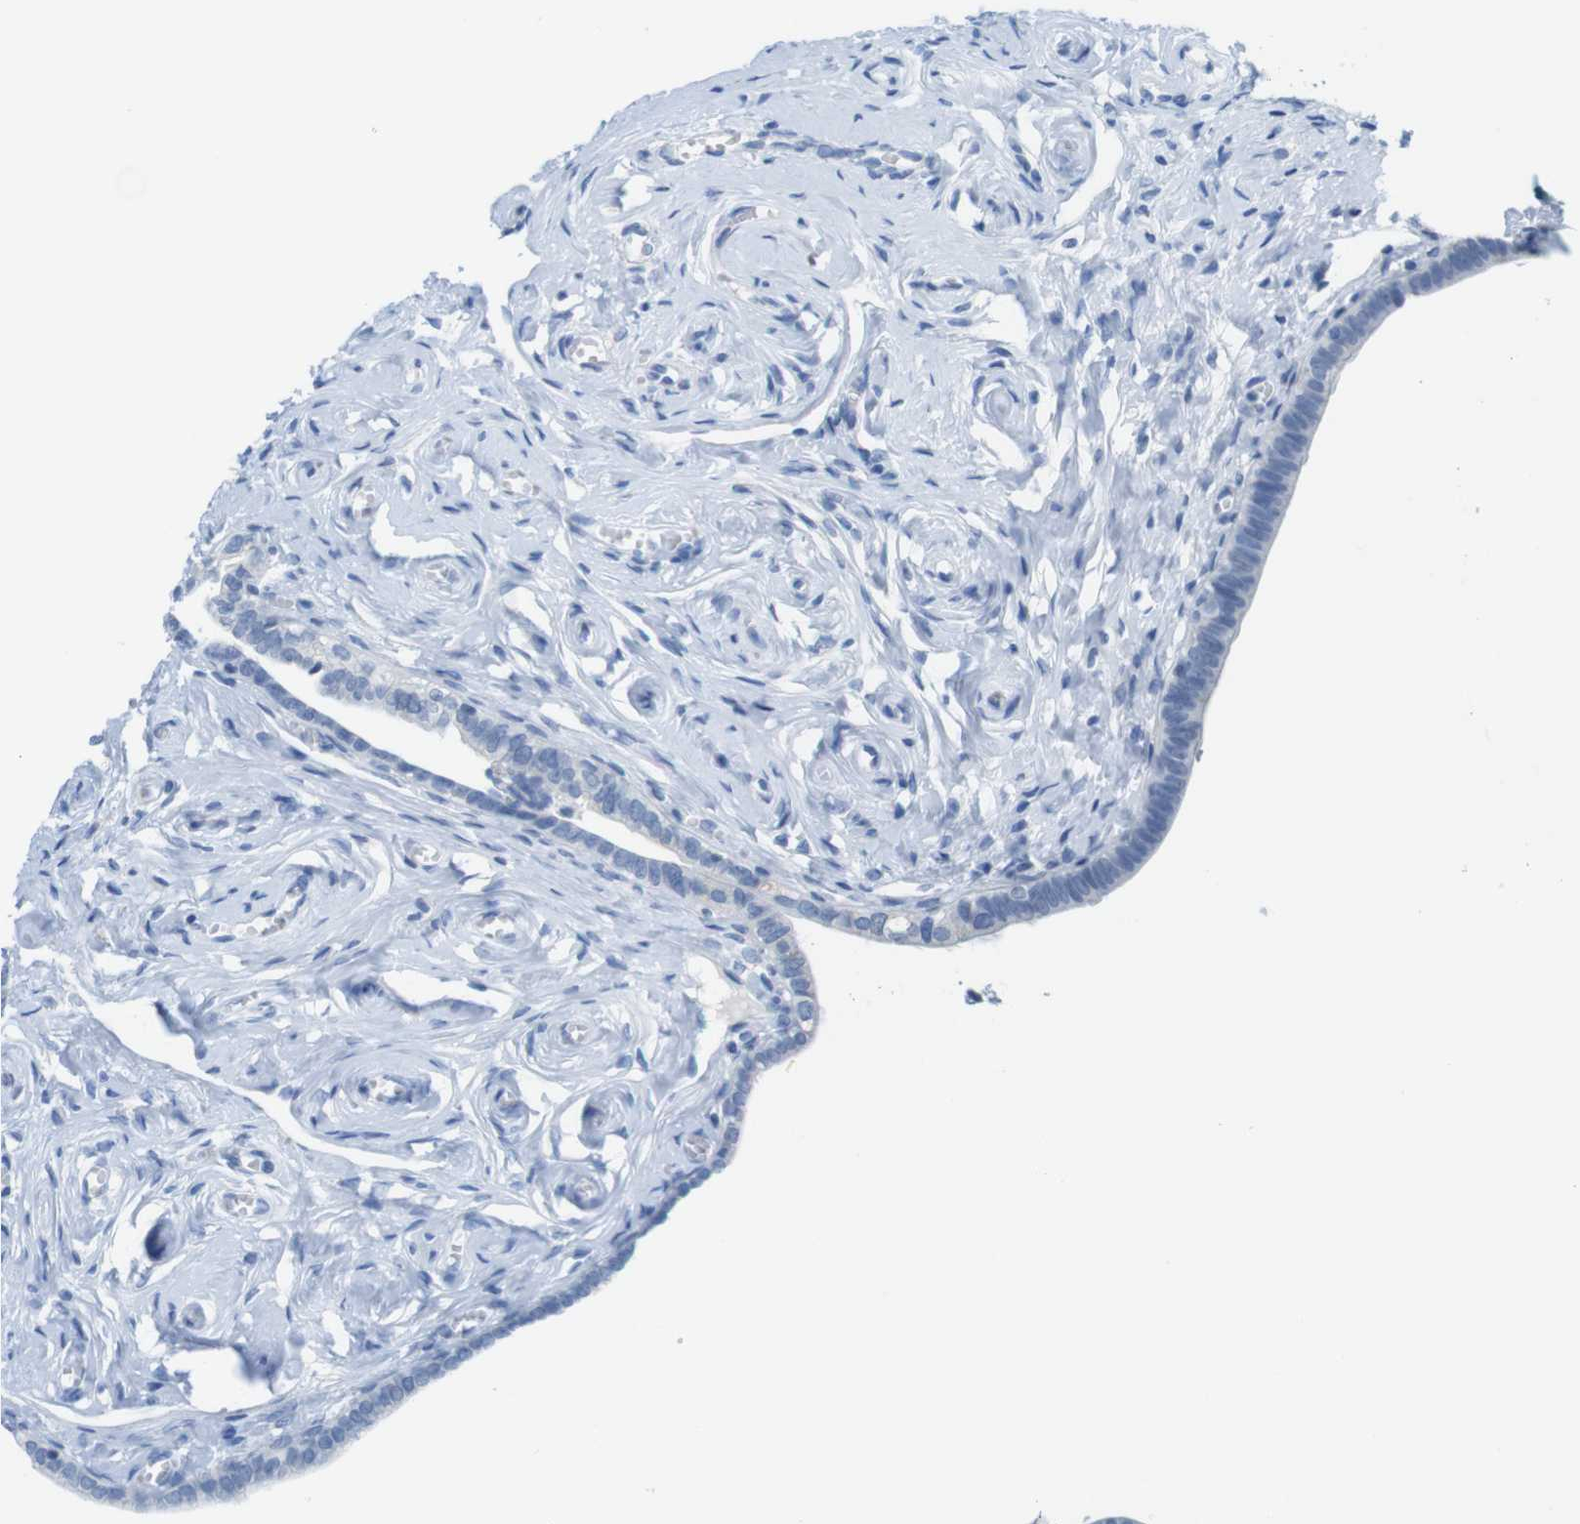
{"staining": {"intensity": "negative", "quantity": "none", "location": "none"}, "tissue": "fallopian tube", "cell_type": "Glandular cells", "image_type": "normal", "snomed": [{"axis": "morphology", "description": "Normal tissue, NOS"}, {"axis": "topography", "description": "Fallopian tube"}], "caption": "DAB (3,3'-diaminobenzidine) immunohistochemical staining of unremarkable human fallopian tube displays no significant expression in glandular cells.", "gene": "OPN1SW", "patient": {"sex": "female", "age": 71}}